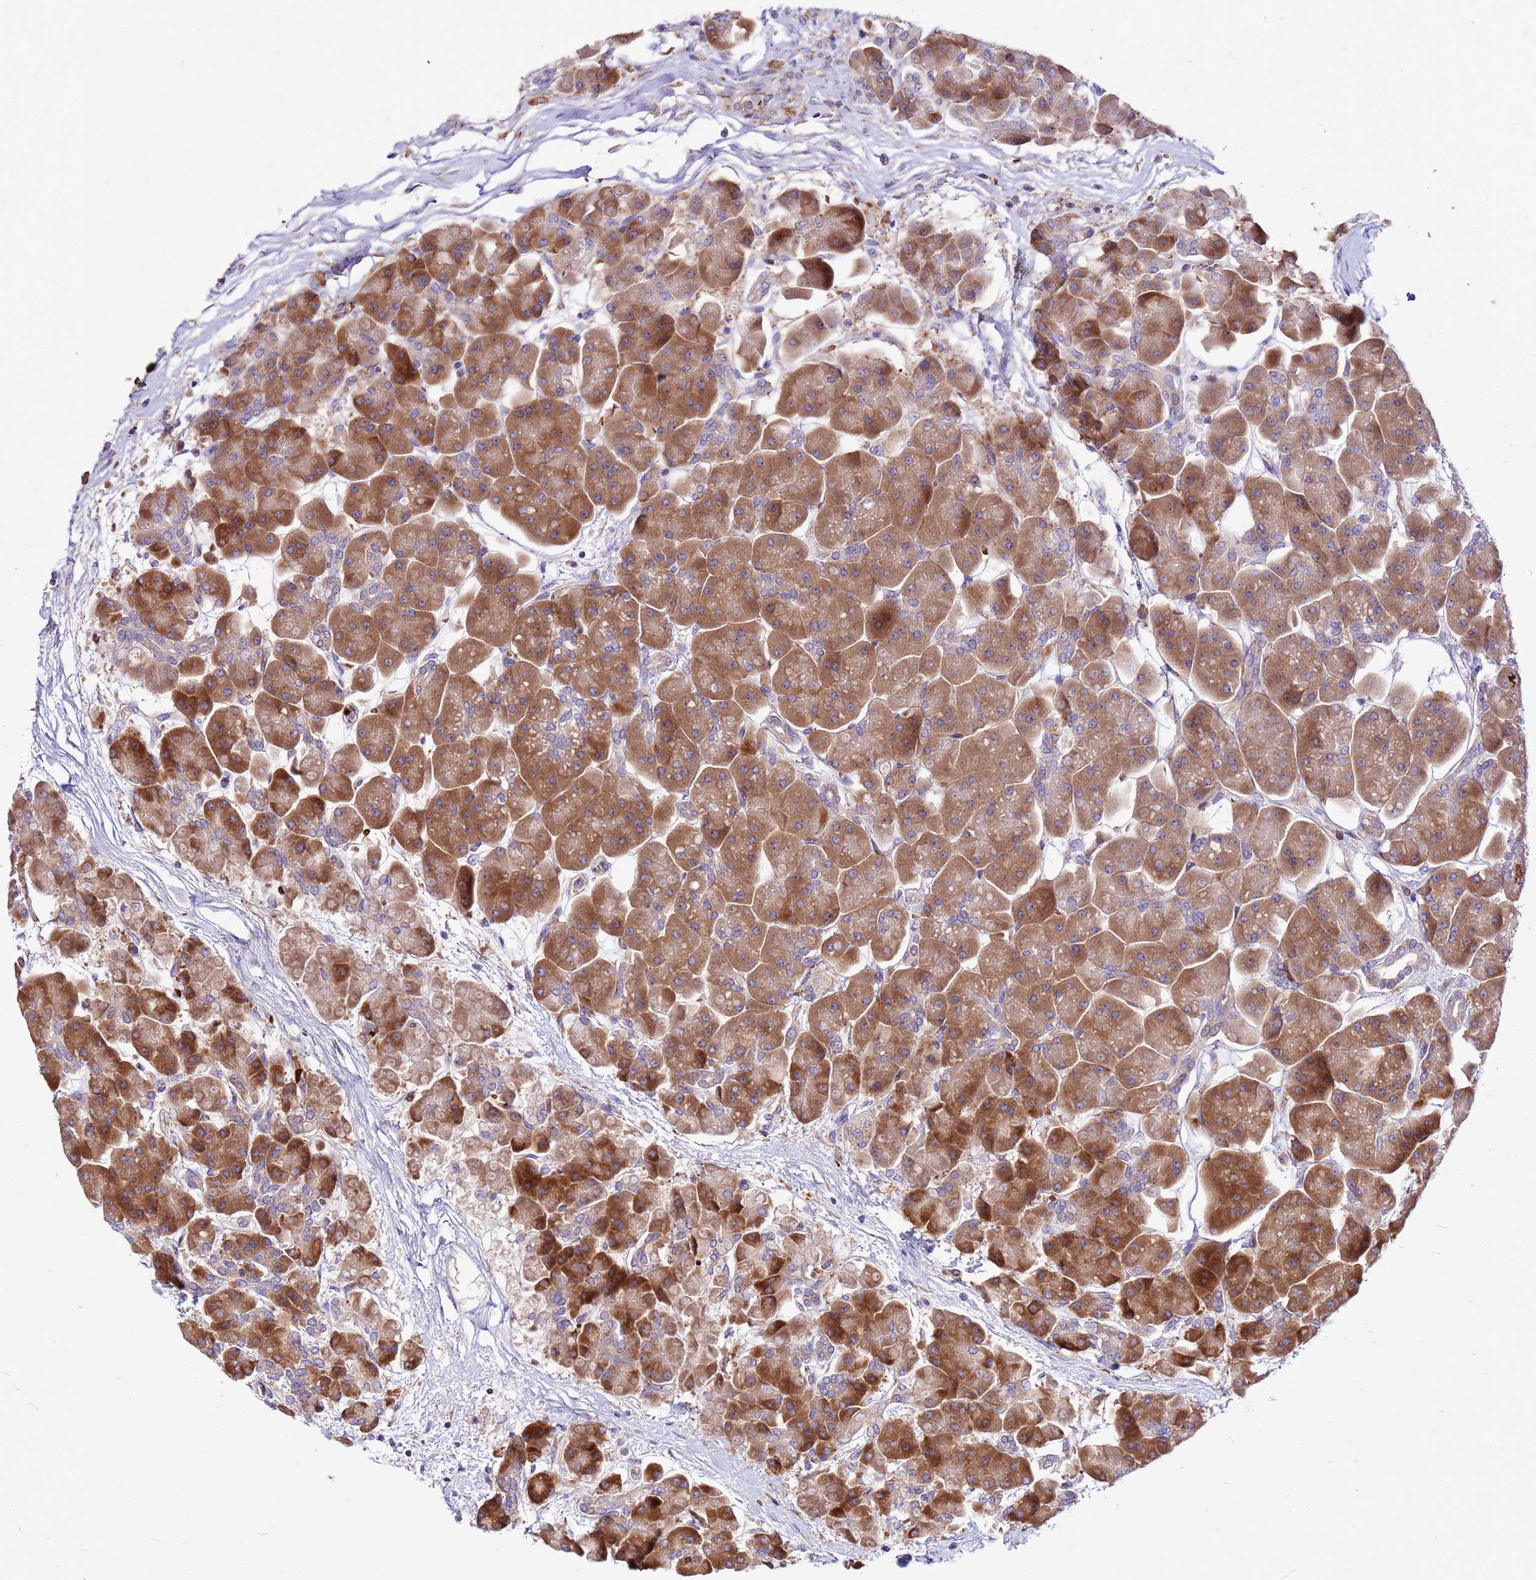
{"staining": {"intensity": "strong", "quantity": "25%-75%", "location": "cytoplasmic/membranous"}, "tissue": "pancreas", "cell_type": "Exocrine glandular cells", "image_type": "normal", "snomed": [{"axis": "morphology", "description": "Normal tissue, NOS"}, {"axis": "topography", "description": "Pancreas"}], "caption": "Immunohistochemical staining of benign human pancreas shows 25%-75% levels of strong cytoplasmic/membranous protein positivity in approximately 25%-75% of exocrine glandular cells. The staining was performed using DAB to visualize the protein expression in brown, while the nuclei were stained in blue with hematoxylin (Magnification: 20x).", "gene": "ZNF669", "patient": {"sex": "male", "age": 66}}